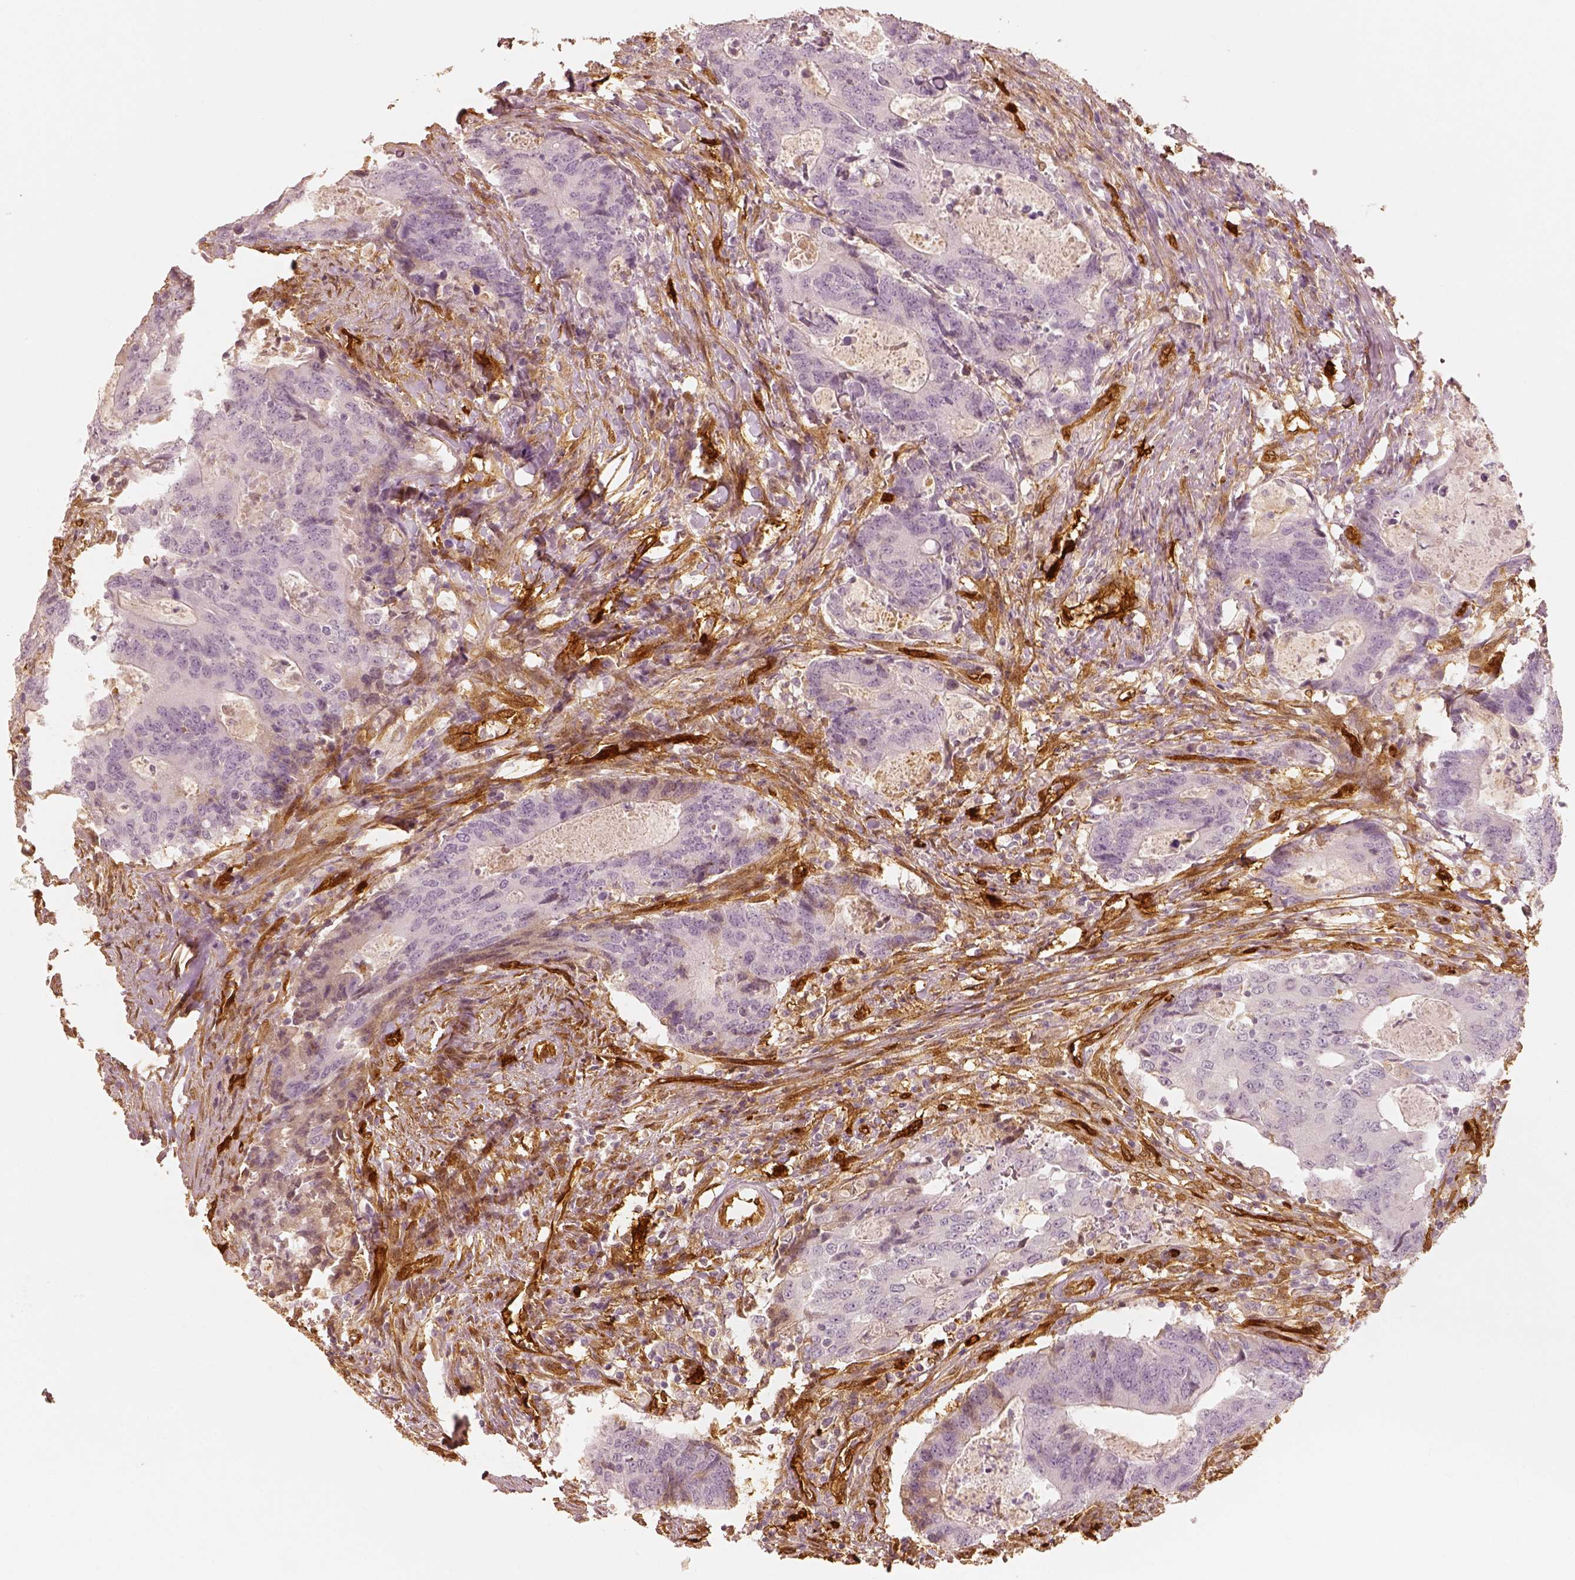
{"staining": {"intensity": "negative", "quantity": "none", "location": "none"}, "tissue": "colorectal cancer", "cell_type": "Tumor cells", "image_type": "cancer", "snomed": [{"axis": "morphology", "description": "Adenocarcinoma, NOS"}, {"axis": "topography", "description": "Colon"}], "caption": "Immunohistochemistry (IHC) of human colorectal adenocarcinoma displays no staining in tumor cells. Brightfield microscopy of IHC stained with DAB (3,3'-diaminobenzidine) (brown) and hematoxylin (blue), captured at high magnification.", "gene": "FSCN1", "patient": {"sex": "male", "age": 67}}